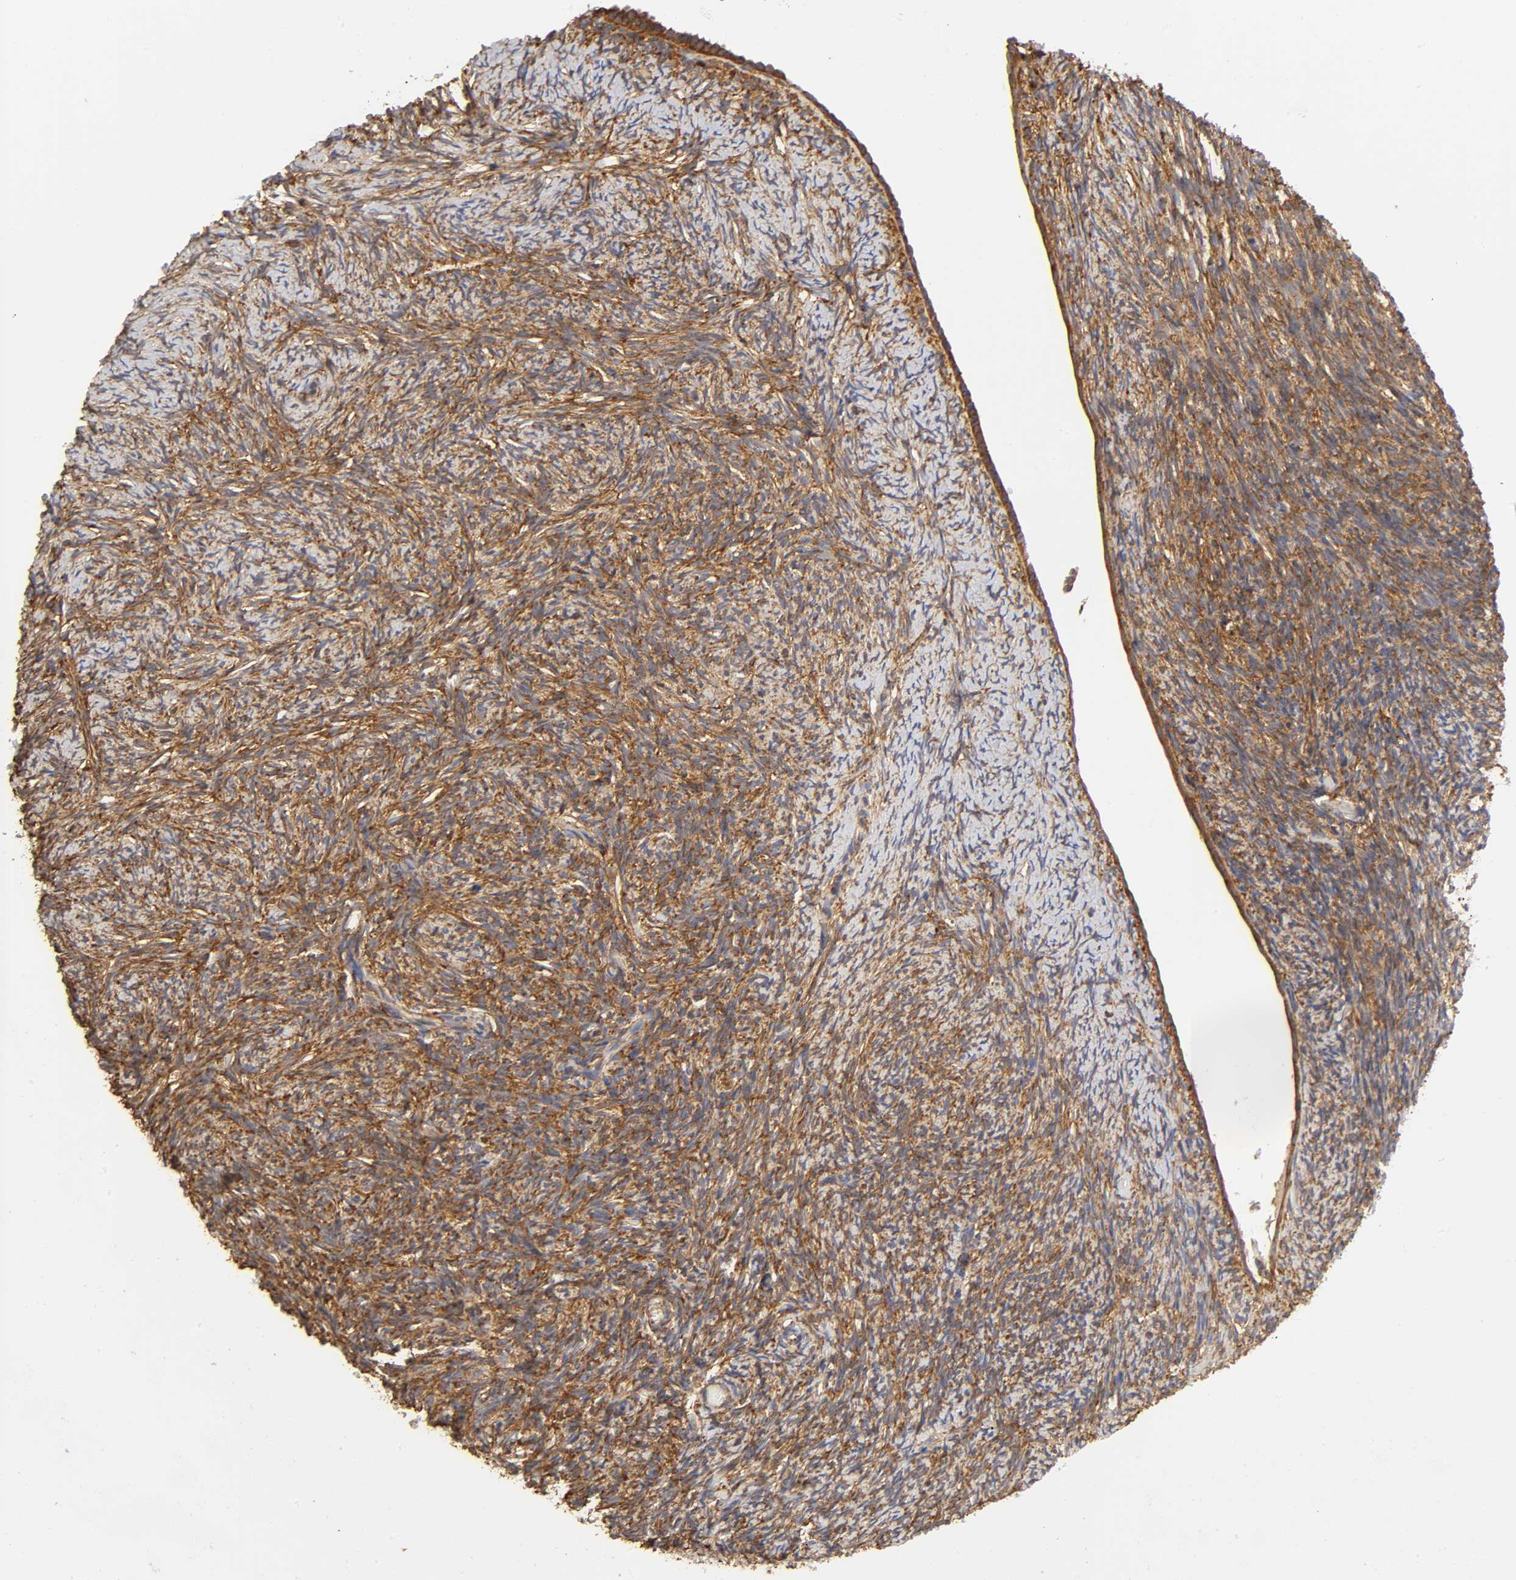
{"staining": {"intensity": "moderate", "quantity": ">75%", "location": "cytoplasmic/membranous"}, "tissue": "ovary", "cell_type": "Ovarian stroma cells", "image_type": "normal", "snomed": [{"axis": "morphology", "description": "Normal tissue, NOS"}, {"axis": "topography", "description": "Ovary"}], "caption": "High-magnification brightfield microscopy of benign ovary stained with DAB (brown) and counterstained with hematoxylin (blue). ovarian stroma cells exhibit moderate cytoplasmic/membranous staining is seen in about>75% of cells. (IHC, brightfield microscopy, high magnification).", "gene": "RPL14", "patient": {"sex": "female", "age": 60}}